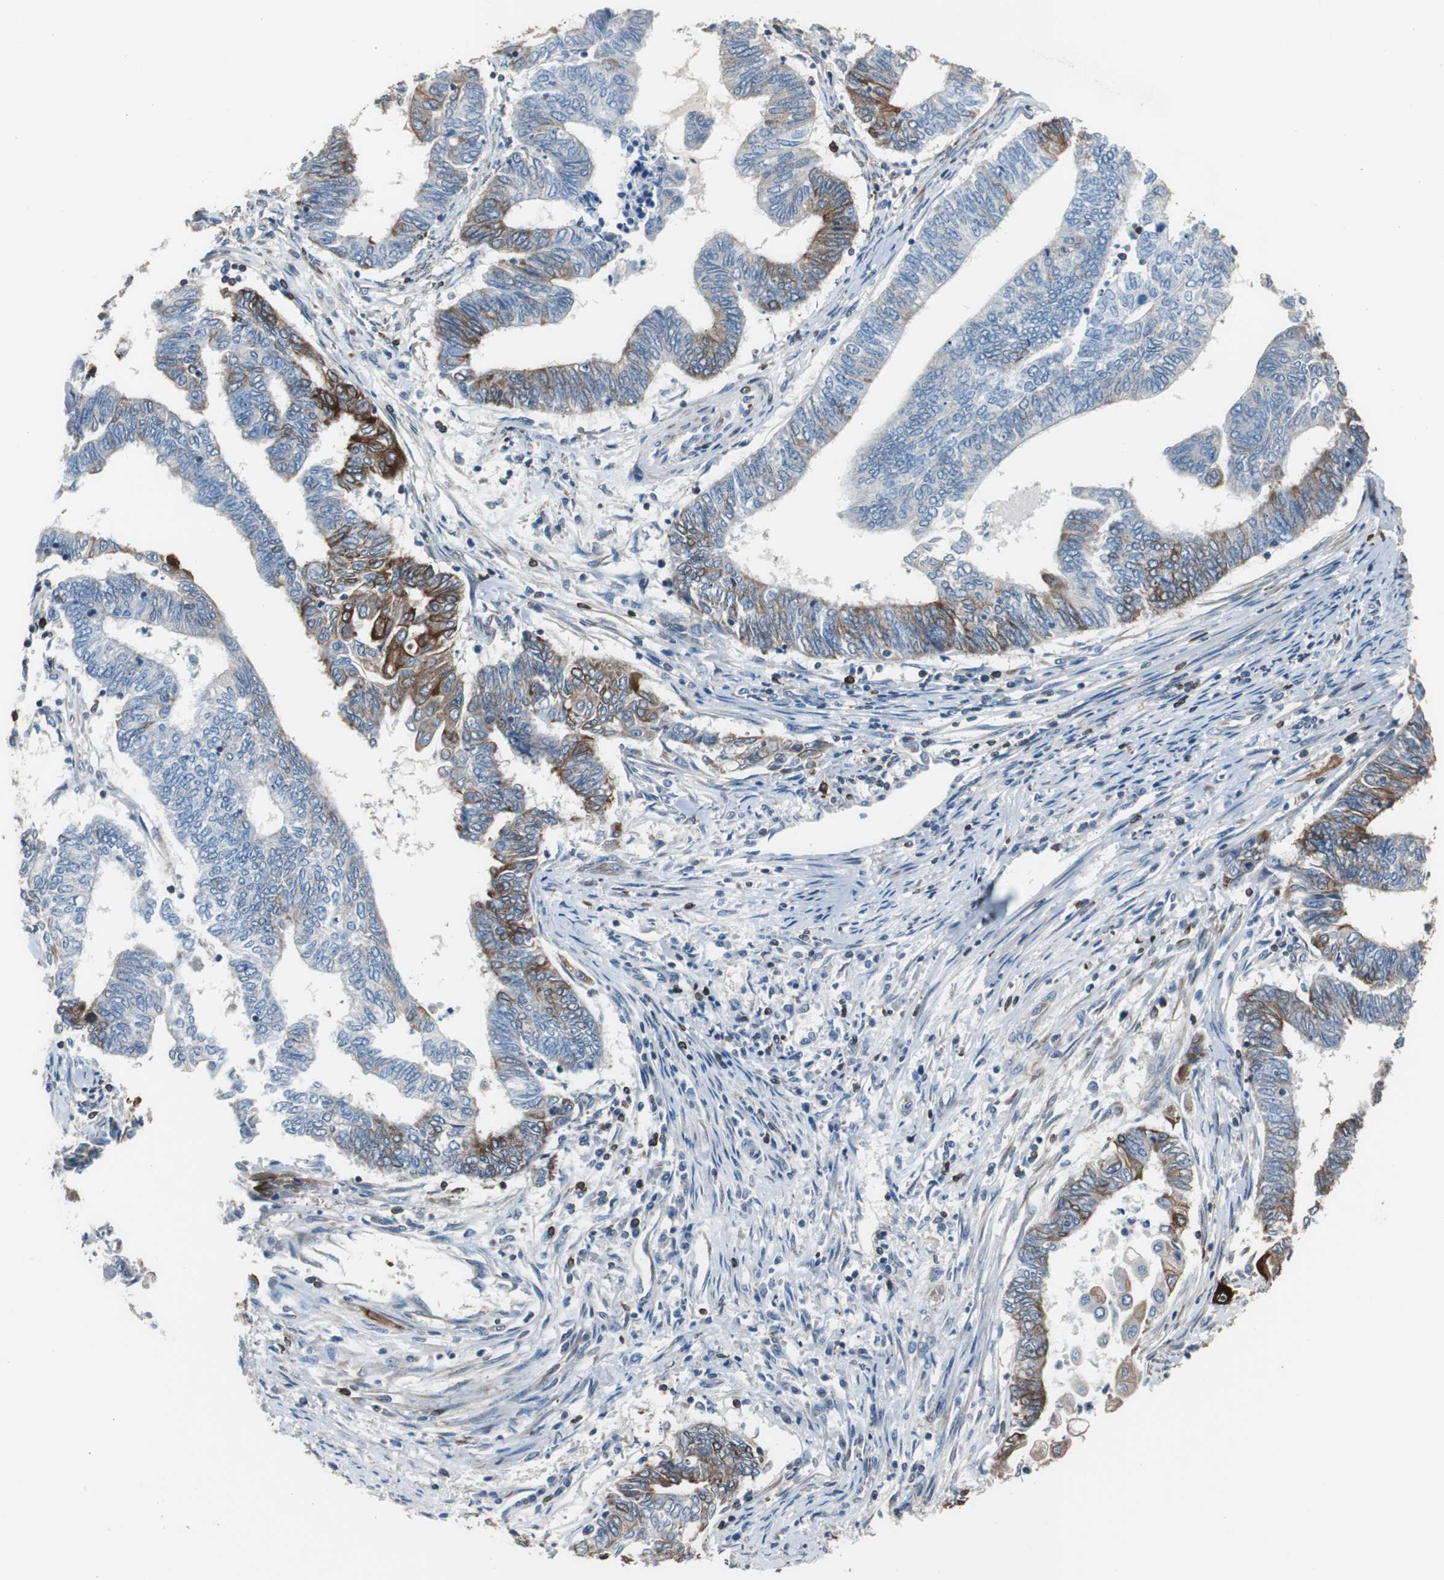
{"staining": {"intensity": "strong", "quantity": "25%-75%", "location": "cytoplasmic/membranous"}, "tissue": "endometrial cancer", "cell_type": "Tumor cells", "image_type": "cancer", "snomed": [{"axis": "morphology", "description": "Adenocarcinoma, NOS"}, {"axis": "topography", "description": "Uterus"}, {"axis": "topography", "description": "Endometrium"}], "caption": "Strong cytoplasmic/membranous protein positivity is seen in approximately 25%-75% of tumor cells in endometrial cancer (adenocarcinoma).", "gene": "PBXIP1", "patient": {"sex": "female", "age": 70}}